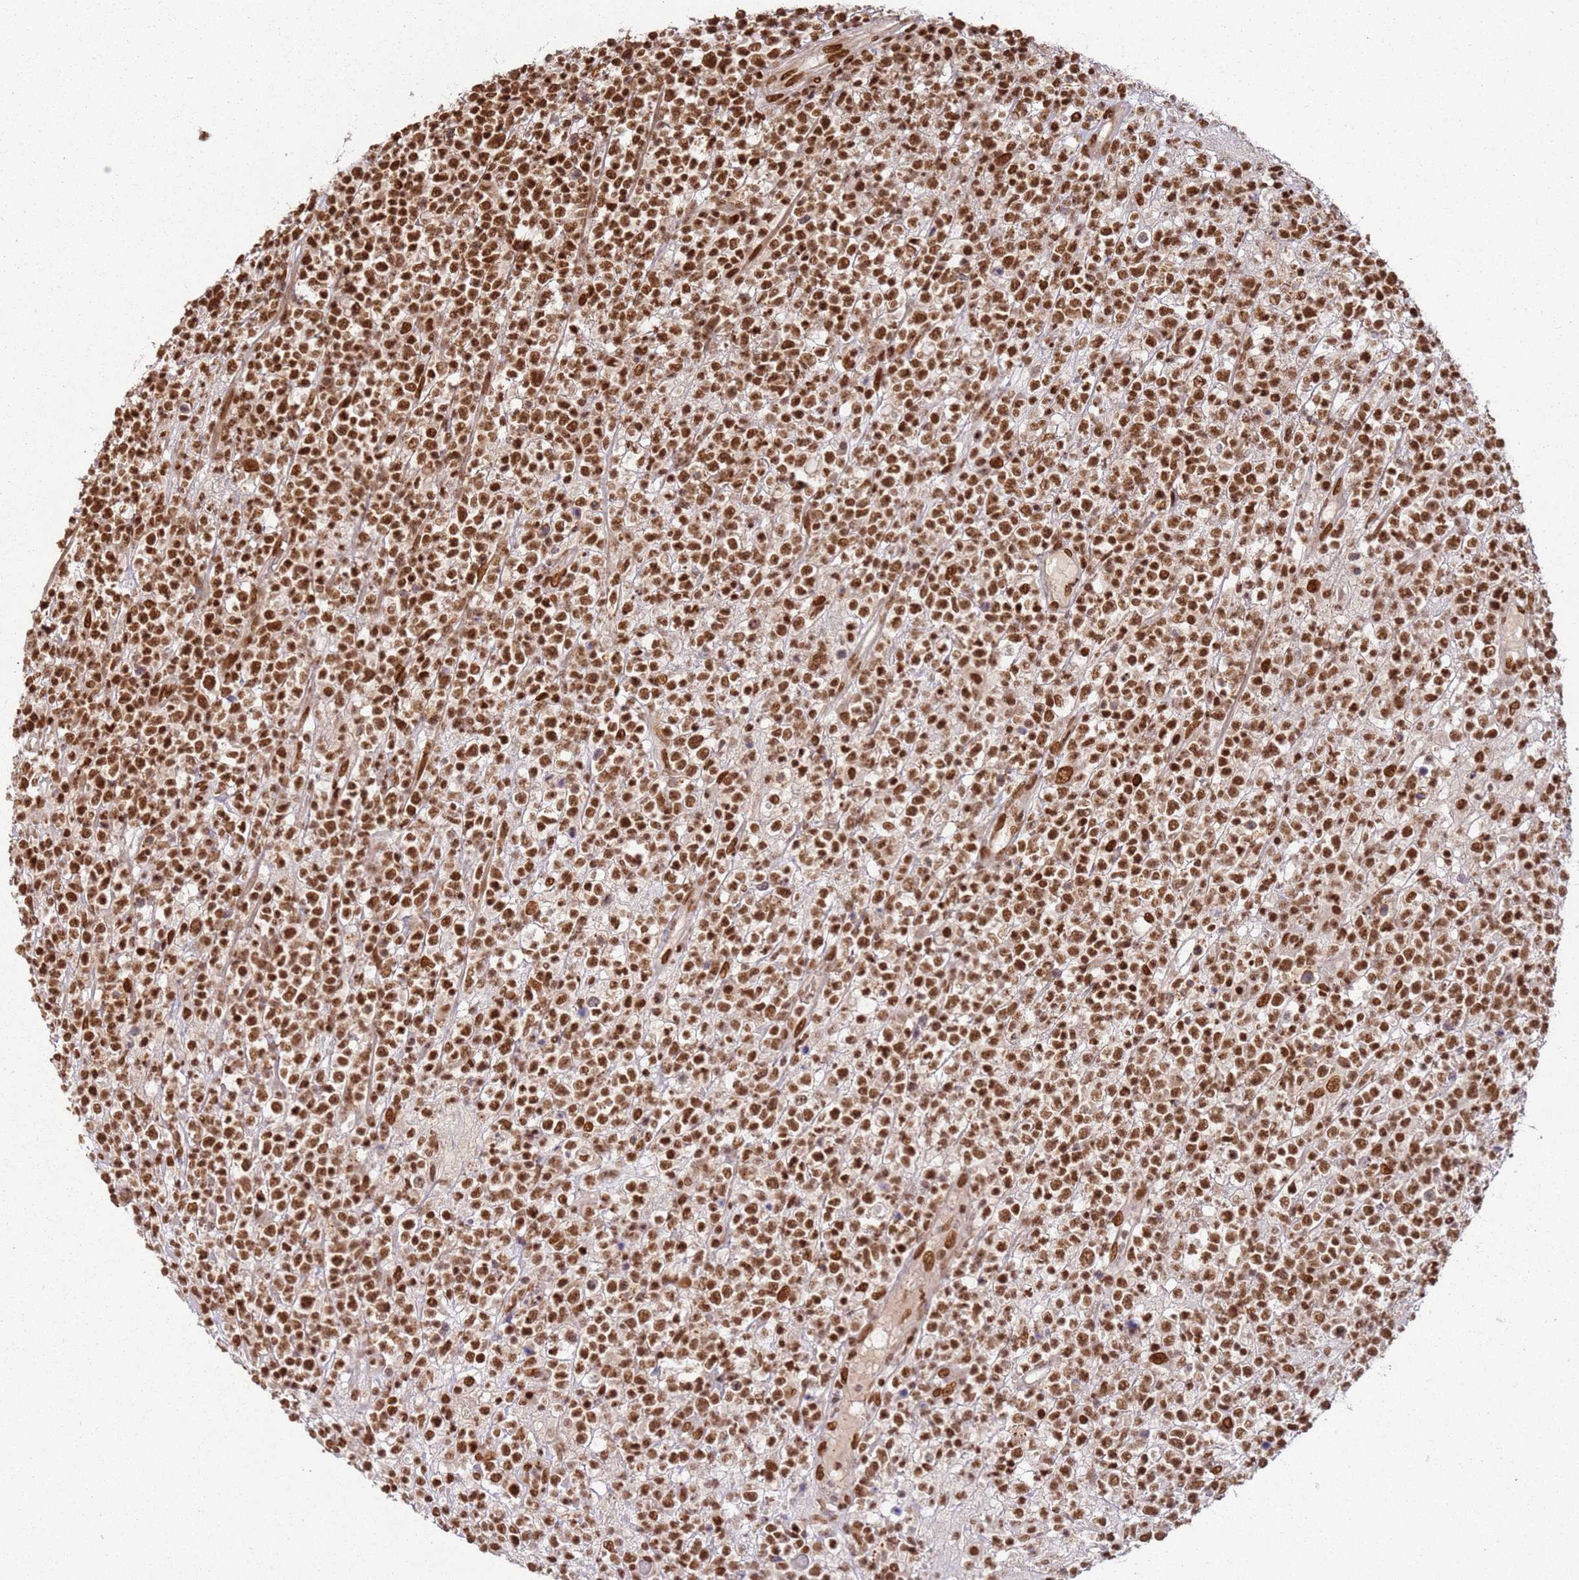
{"staining": {"intensity": "strong", "quantity": ">75%", "location": "nuclear"}, "tissue": "lymphoma", "cell_type": "Tumor cells", "image_type": "cancer", "snomed": [{"axis": "morphology", "description": "Malignant lymphoma, non-Hodgkin's type, High grade"}, {"axis": "topography", "description": "Colon"}], "caption": "Immunohistochemistry (IHC) photomicrograph of neoplastic tissue: human high-grade malignant lymphoma, non-Hodgkin's type stained using immunohistochemistry (IHC) shows high levels of strong protein expression localized specifically in the nuclear of tumor cells, appearing as a nuclear brown color.", "gene": "TENT4A", "patient": {"sex": "female", "age": 53}}